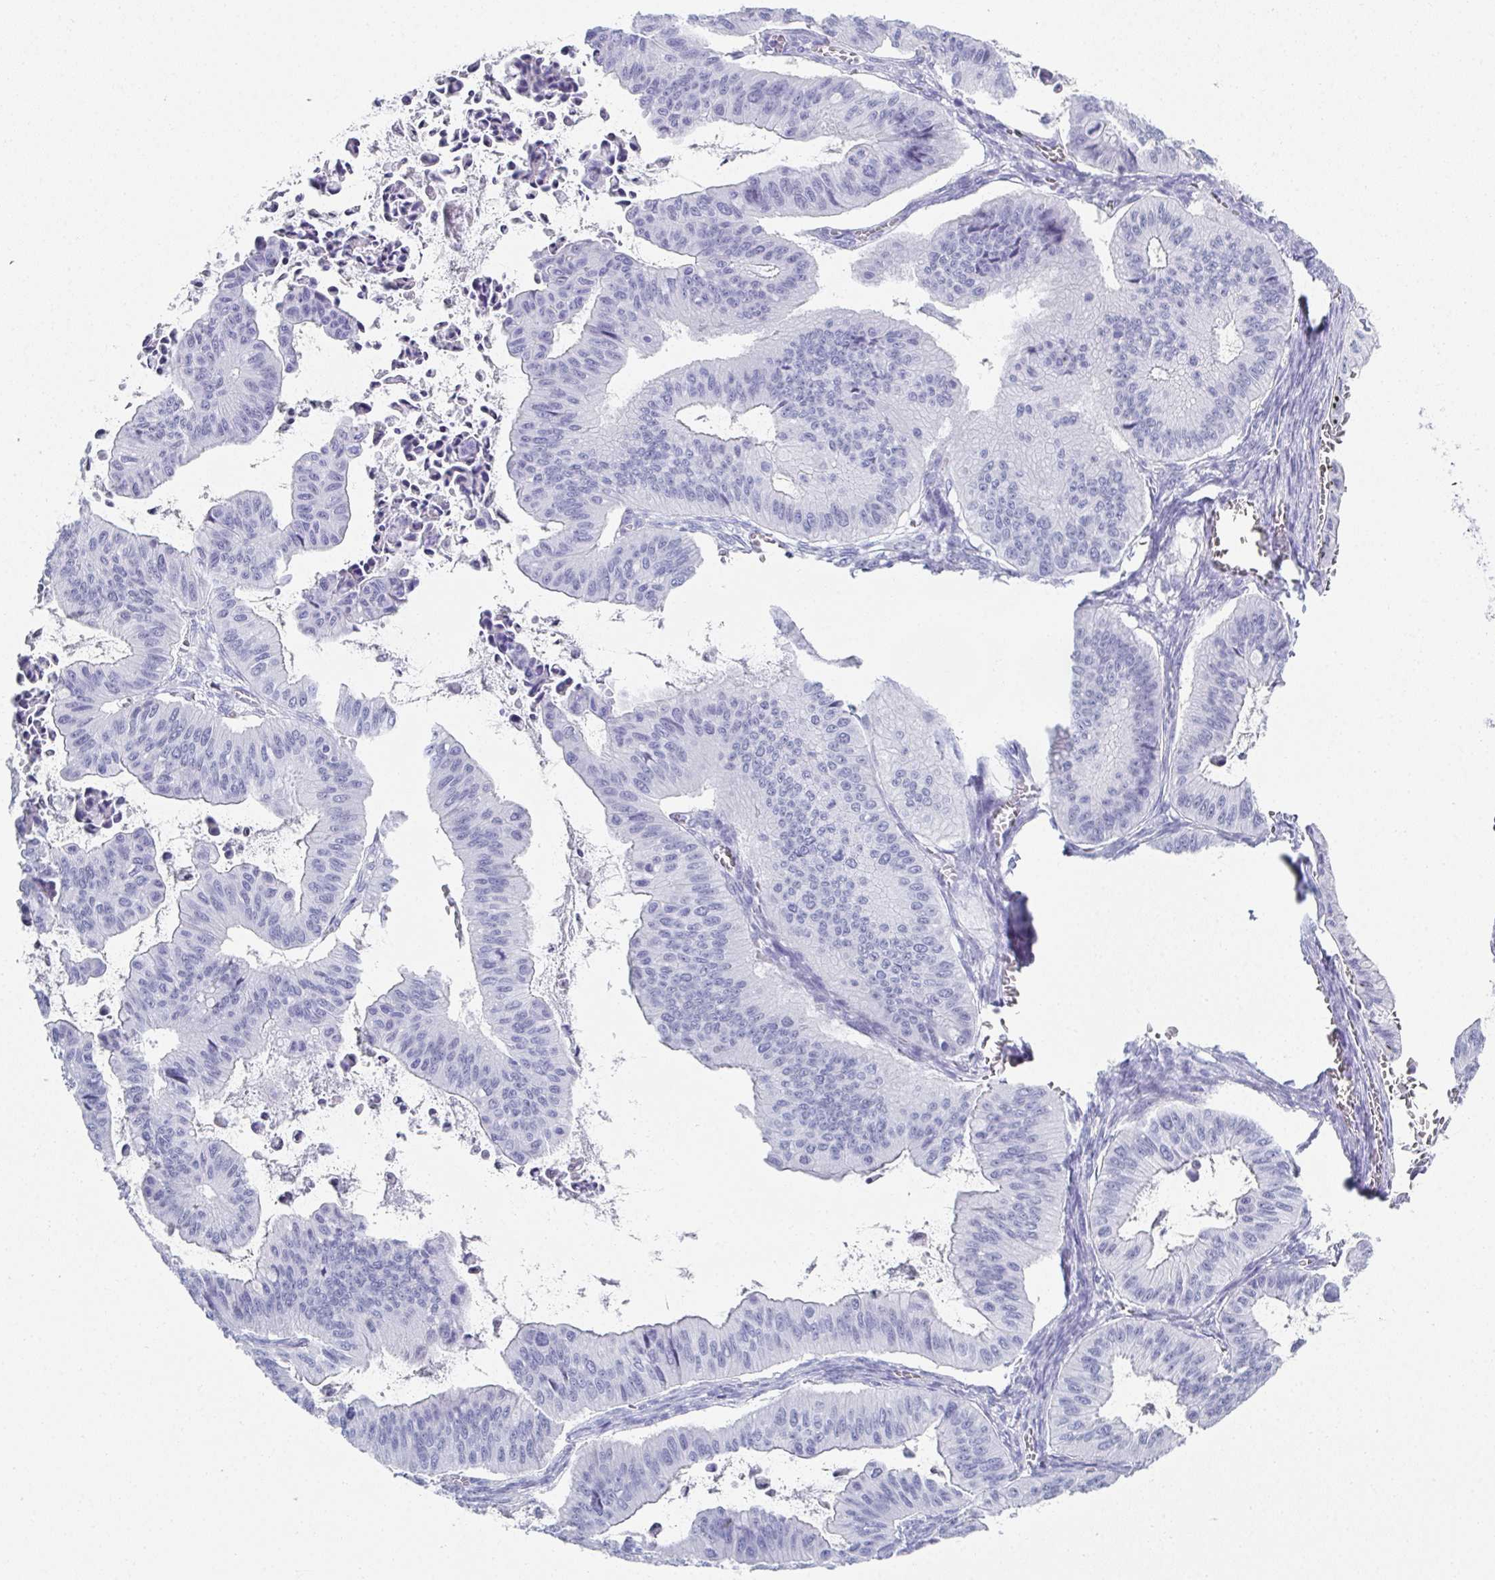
{"staining": {"intensity": "negative", "quantity": "none", "location": "none"}, "tissue": "ovarian cancer", "cell_type": "Tumor cells", "image_type": "cancer", "snomed": [{"axis": "morphology", "description": "Cystadenocarcinoma, mucinous, NOS"}, {"axis": "topography", "description": "Ovary"}], "caption": "Photomicrograph shows no protein positivity in tumor cells of mucinous cystadenocarcinoma (ovarian) tissue. The staining is performed using DAB (3,3'-diaminobenzidine) brown chromogen with nuclei counter-stained in using hematoxylin.", "gene": "SYCP1", "patient": {"sex": "female", "age": 72}}